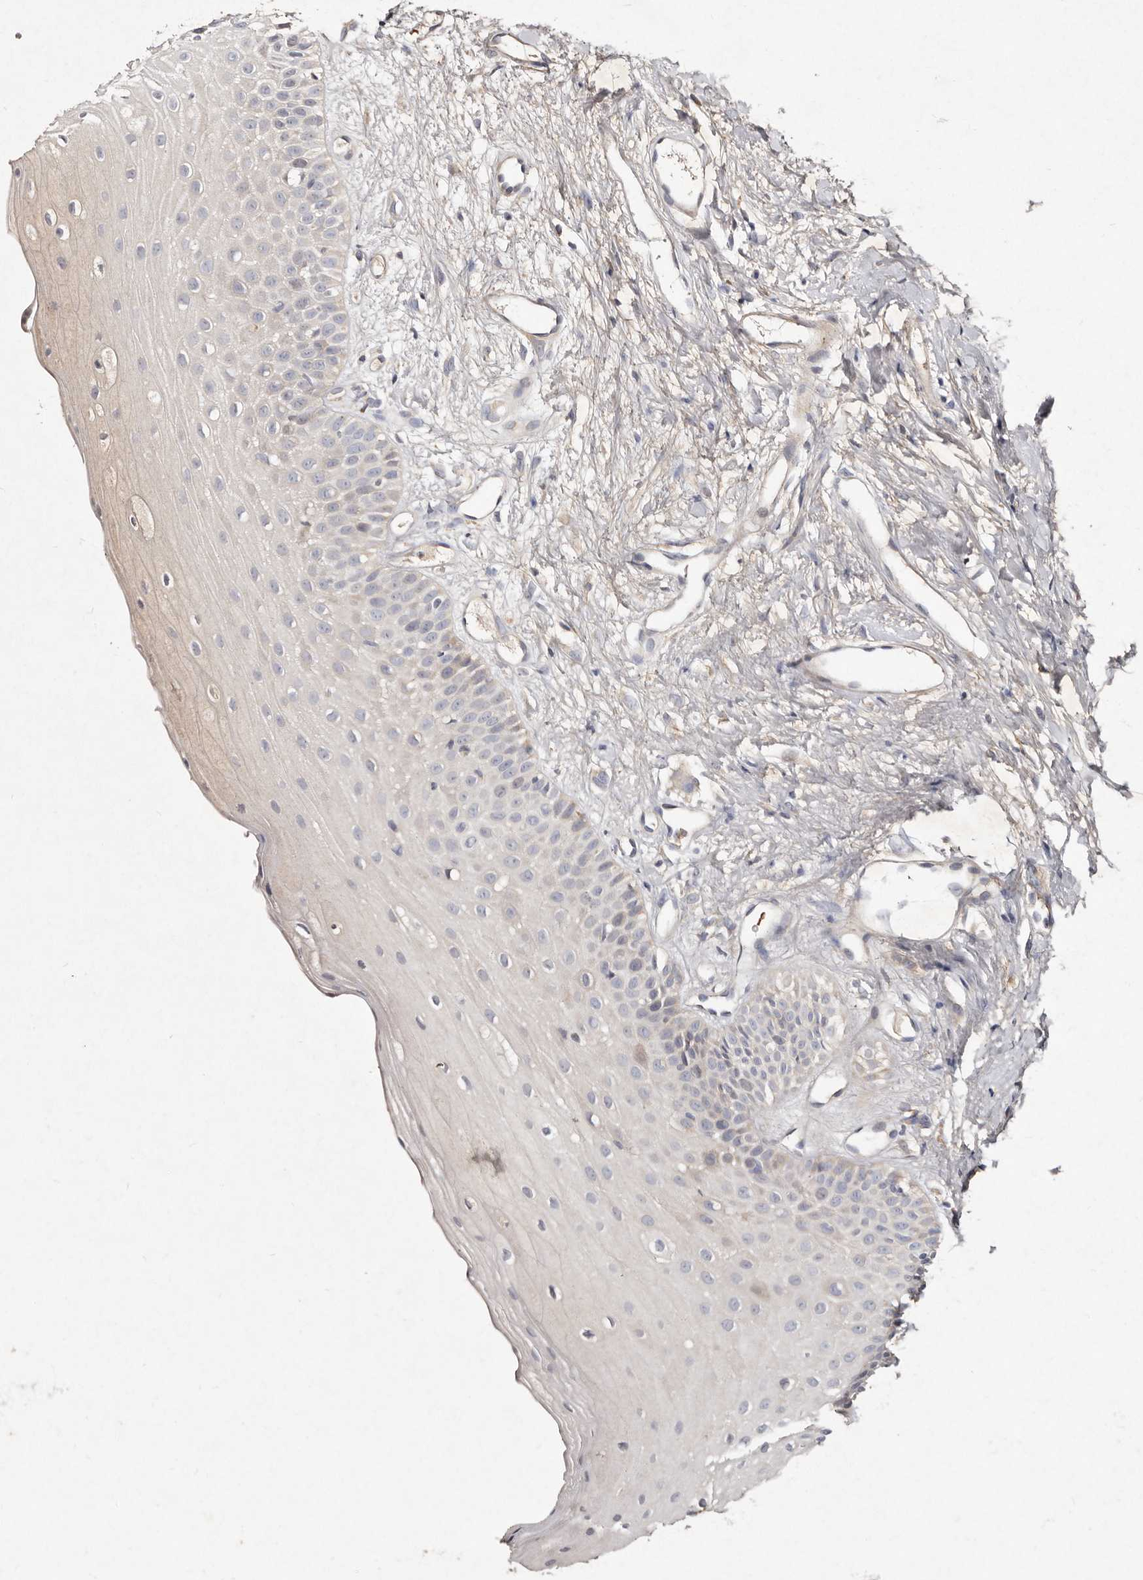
{"staining": {"intensity": "moderate", "quantity": "<25%", "location": "cytoplasmic/membranous"}, "tissue": "oral mucosa", "cell_type": "Squamous epithelial cells", "image_type": "normal", "snomed": [{"axis": "morphology", "description": "Normal tissue, NOS"}, {"axis": "topography", "description": "Oral tissue"}], "caption": "Oral mucosa was stained to show a protein in brown. There is low levels of moderate cytoplasmic/membranous positivity in approximately <25% of squamous epithelial cells.", "gene": "SLC25A20", "patient": {"sex": "female", "age": 63}}